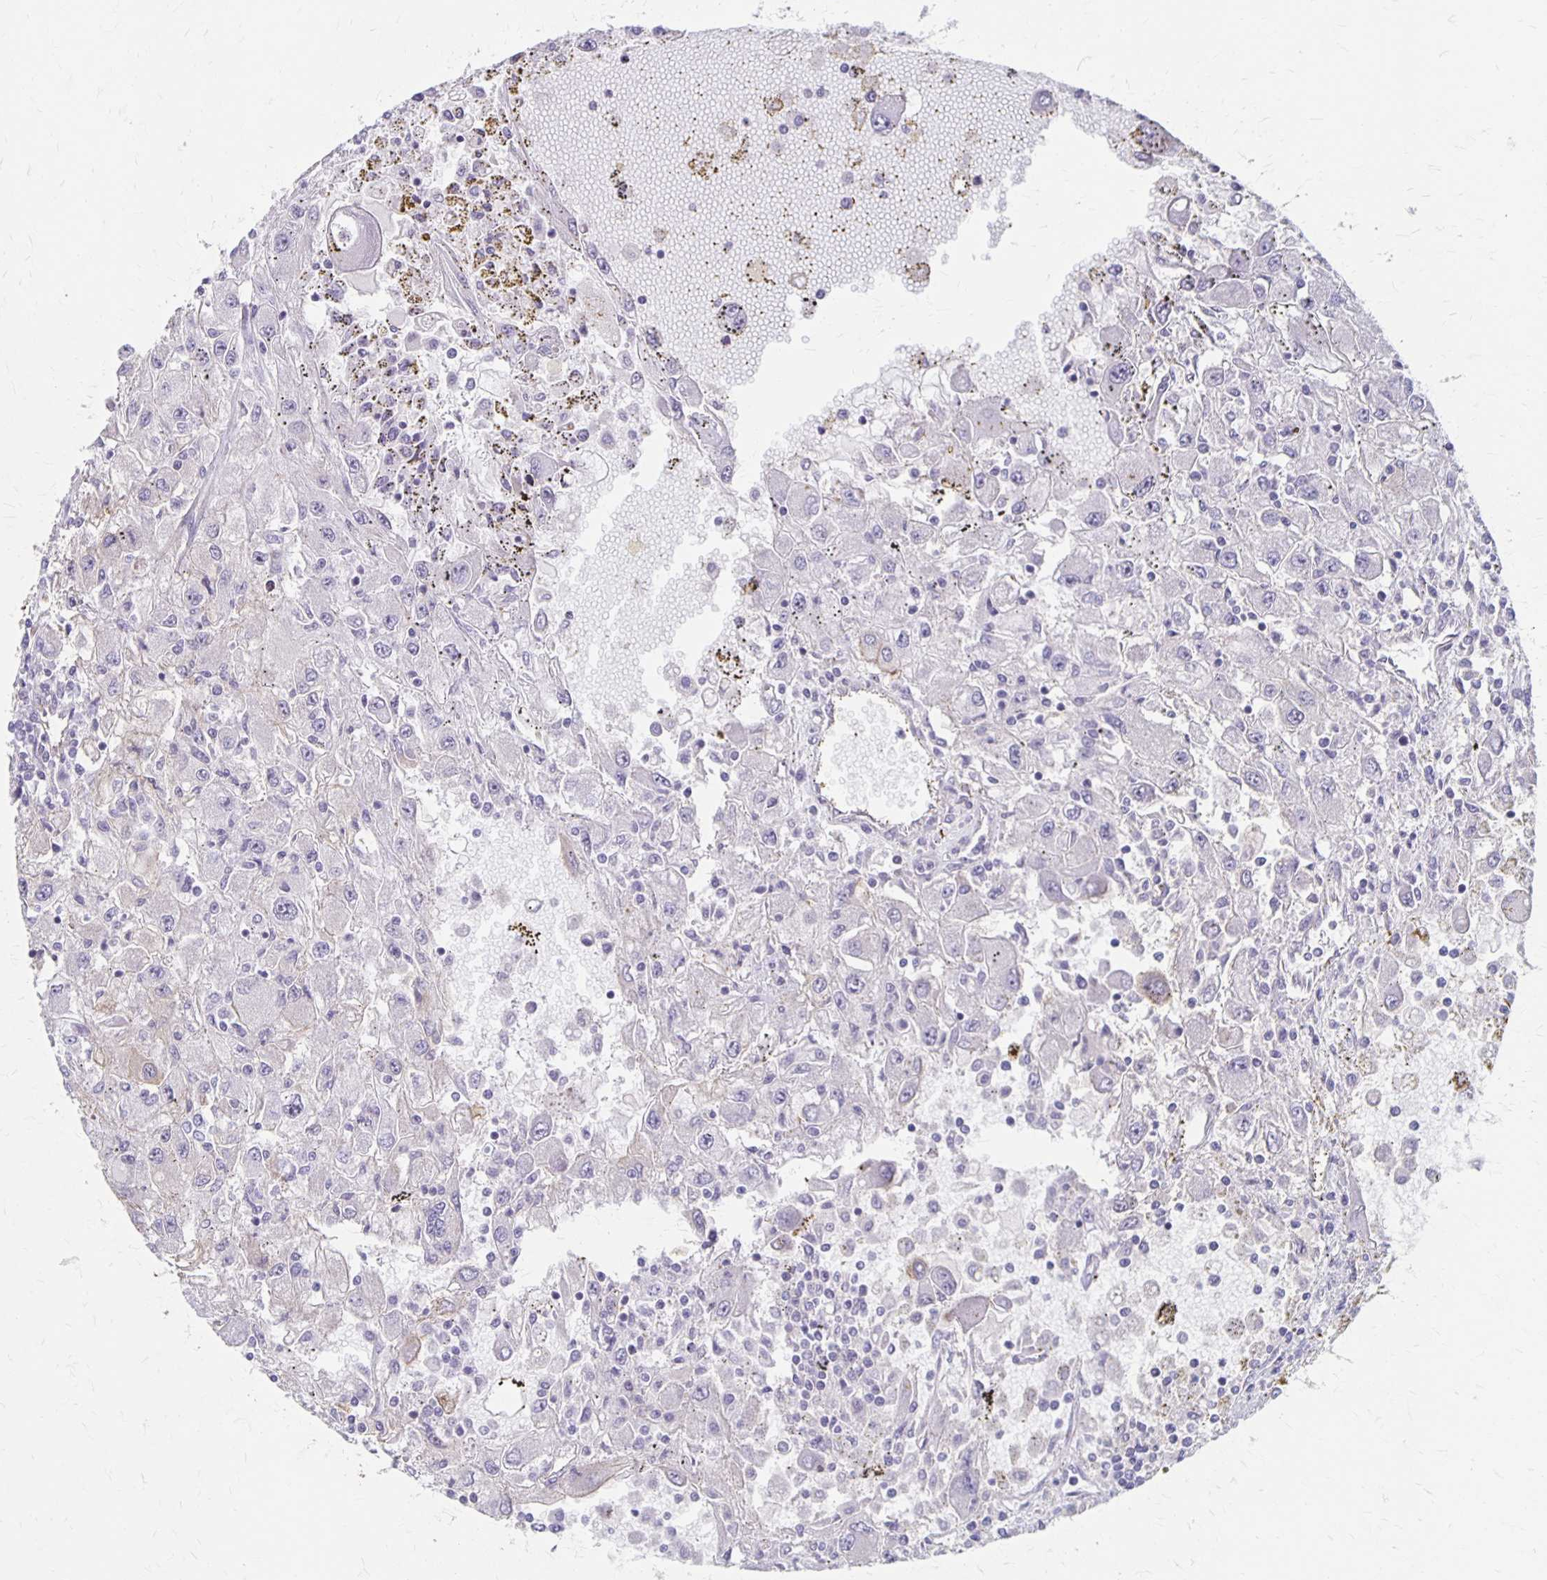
{"staining": {"intensity": "negative", "quantity": "none", "location": "none"}, "tissue": "renal cancer", "cell_type": "Tumor cells", "image_type": "cancer", "snomed": [{"axis": "morphology", "description": "Adenocarcinoma, NOS"}, {"axis": "topography", "description": "Kidney"}], "caption": "Immunohistochemistry (IHC) of human adenocarcinoma (renal) demonstrates no staining in tumor cells.", "gene": "PPP1R3E", "patient": {"sex": "female", "age": 67}}